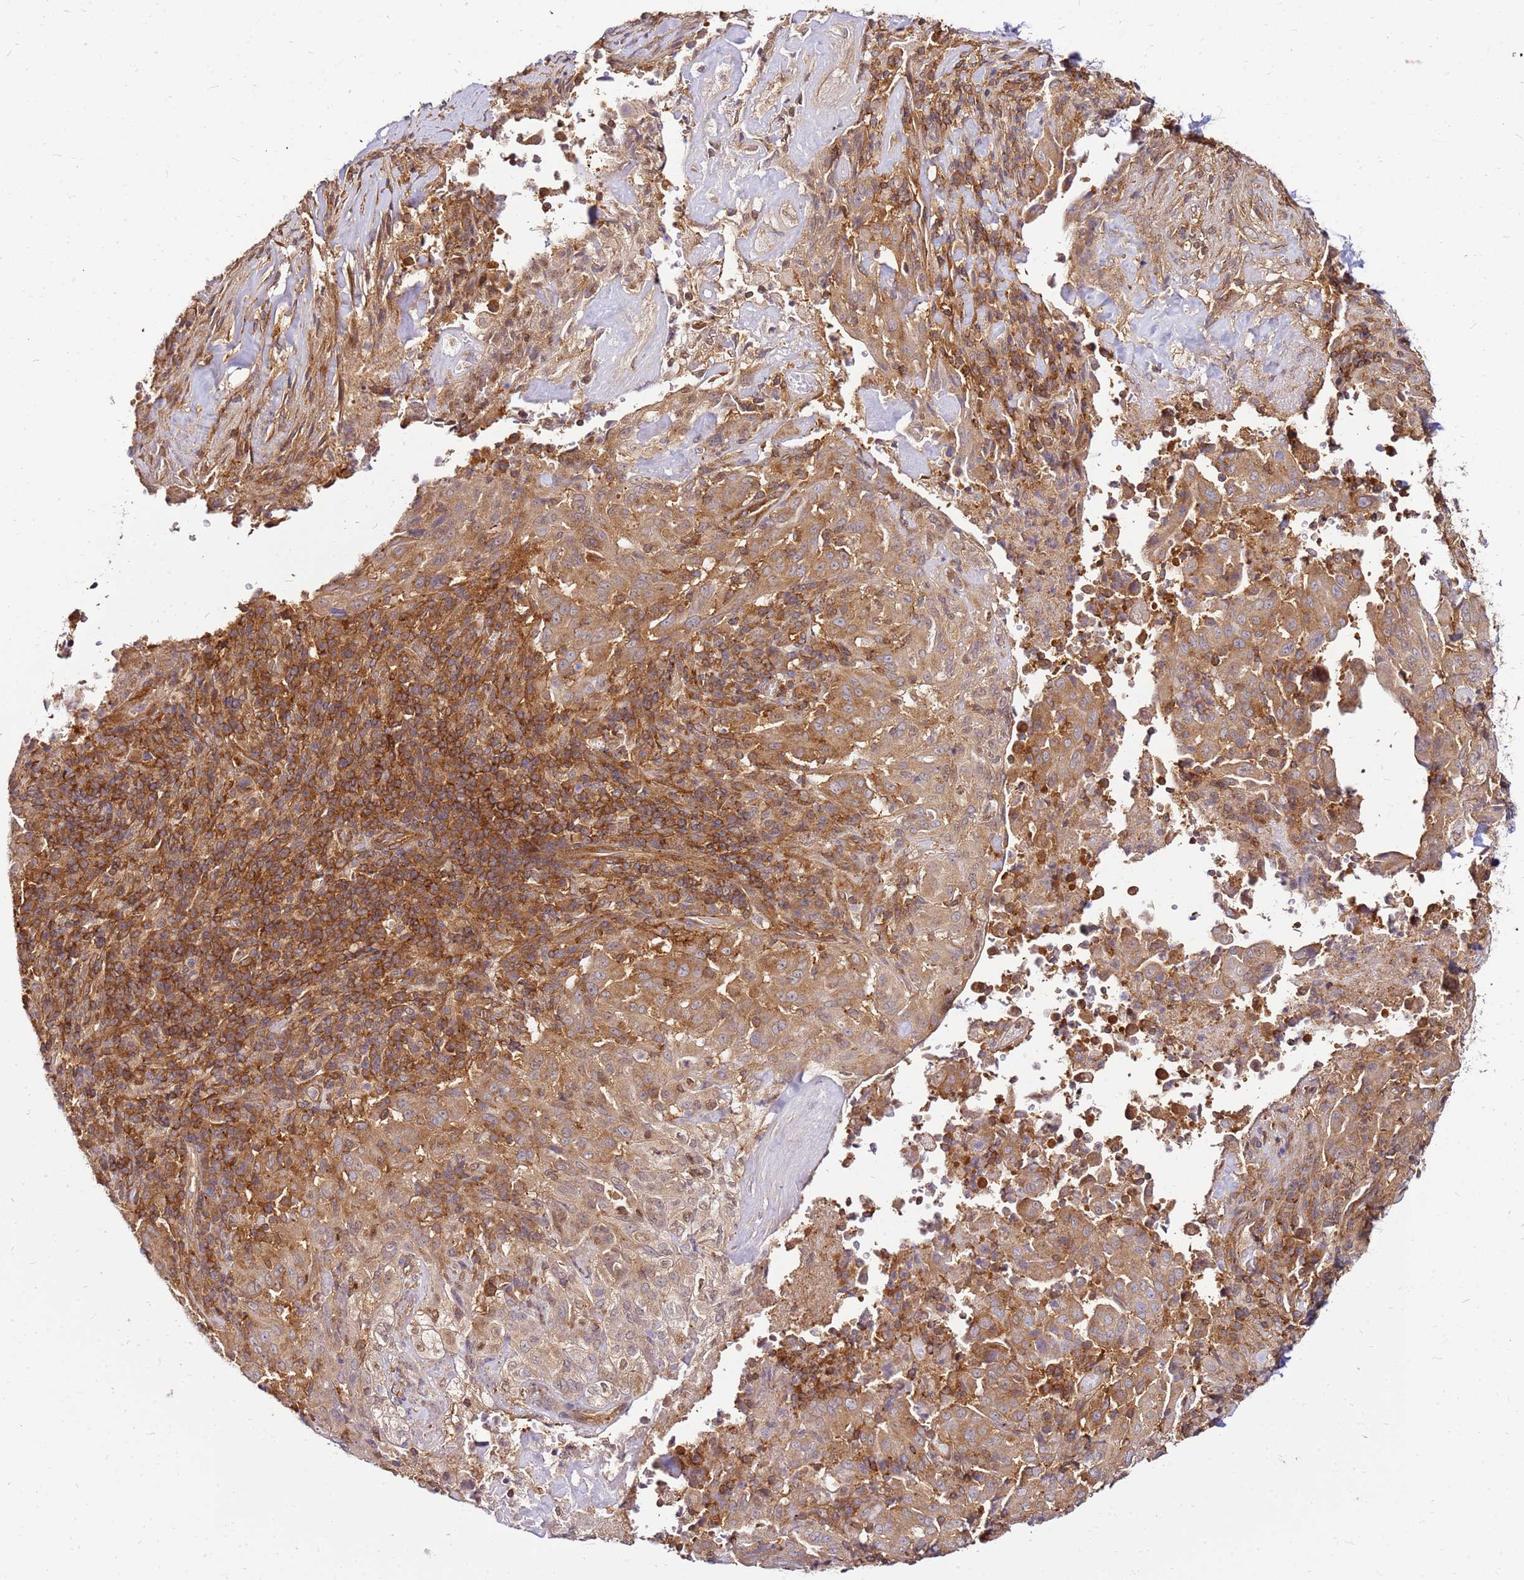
{"staining": {"intensity": "moderate", "quantity": ">75%", "location": "cytoplasmic/membranous"}, "tissue": "pancreatic cancer", "cell_type": "Tumor cells", "image_type": "cancer", "snomed": [{"axis": "morphology", "description": "Adenocarcinoma, NOS"}, {"axis": "topography", "description": "Pancreas"}], "caption": "High-power microscopy captured an immunohistochemistry (IHC) image of adenocarcinoma (pancreatic), revealing moderate cytoplasmic/membranous staining in about >75% of tumor cells. The staining was performed using DAB to visualize the protein expression in brown, while the nuclei were stained in blue with hematoxylin (Magnification: 20x).", "gene": "PIH1D1", "patient": {"sex": "male", "age": 63}}